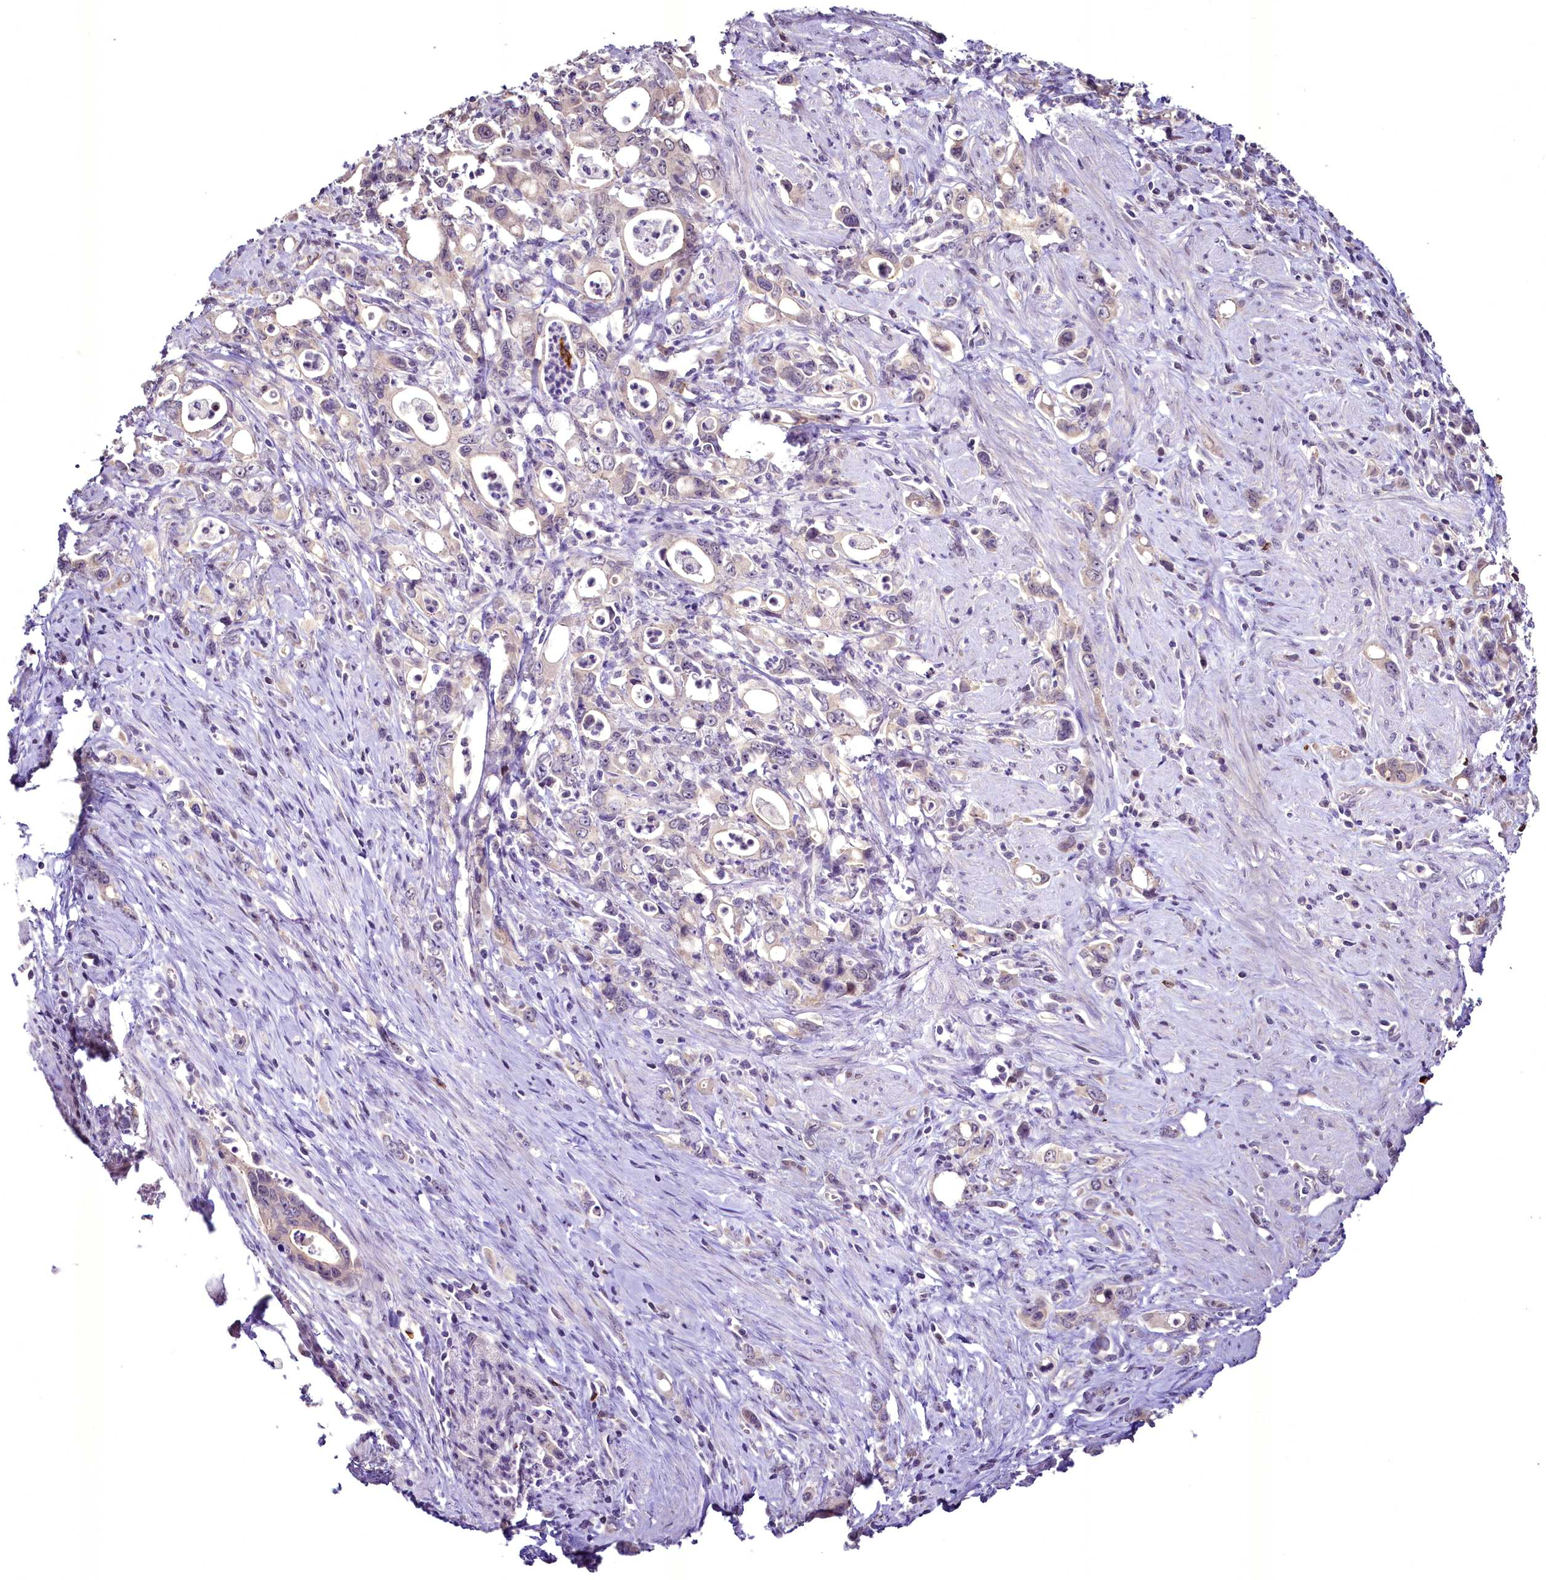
{"staining": {"intensity": "weak", "quantity": "<25%", "location": "cytoplasmic/membranous"}, "tissue": "stomach cancer", "cell_type": "Tumor cells", "image_type": "cancer", "snomed": [{"axis": "morphology", "description": "Adenocarcinoma, NOS"}, {"axis": "topography", "description": "Stomach, lower"}], "caption": "A photomicrograph of adenocarcinoma (stomach) stained for a protein demonstrates no brown staining in tumor cells.", "gene": "BANK1", "patient": {"sex": "female", "age": 43}}